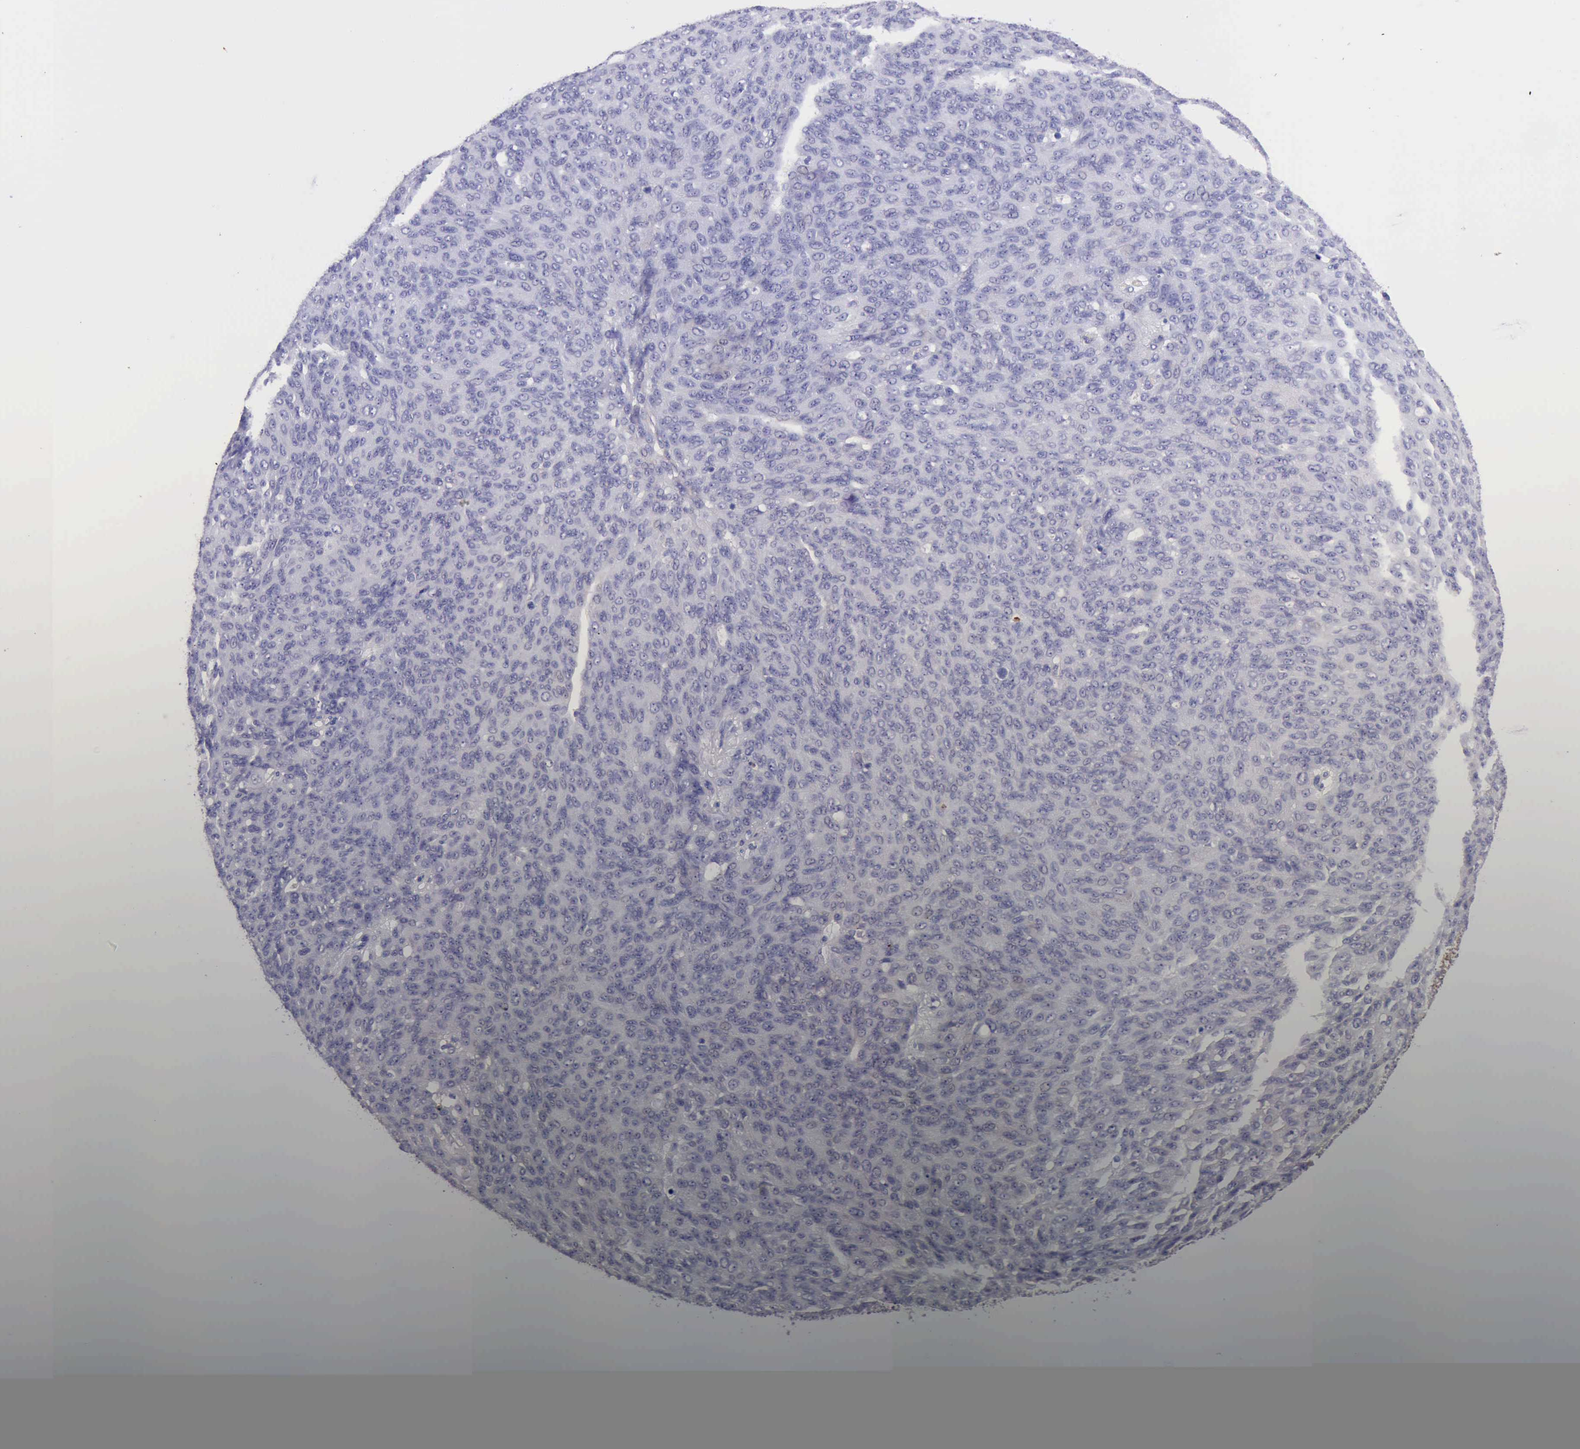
{"staining": {"intensity": "negative", "quantity": "none", "location": "none"}, "tissue": "ovarian cancer", "cell_type": "Tumor cells", "image_type": "cancer", "snomed": [{"axis": "morphology", "description": "Carcinoma, endometroid"}, {"axis": "topography", "description": "Ovary"}], "caption": "A high-resolution micrograph shows immunohistochemistry (IHC) staining of ovarian cancer (endometroid carcinoma), which reveals no significant staining in tumor cells.", "gene": "KRT8", "patient": {"sex": "female", "age": 60}}